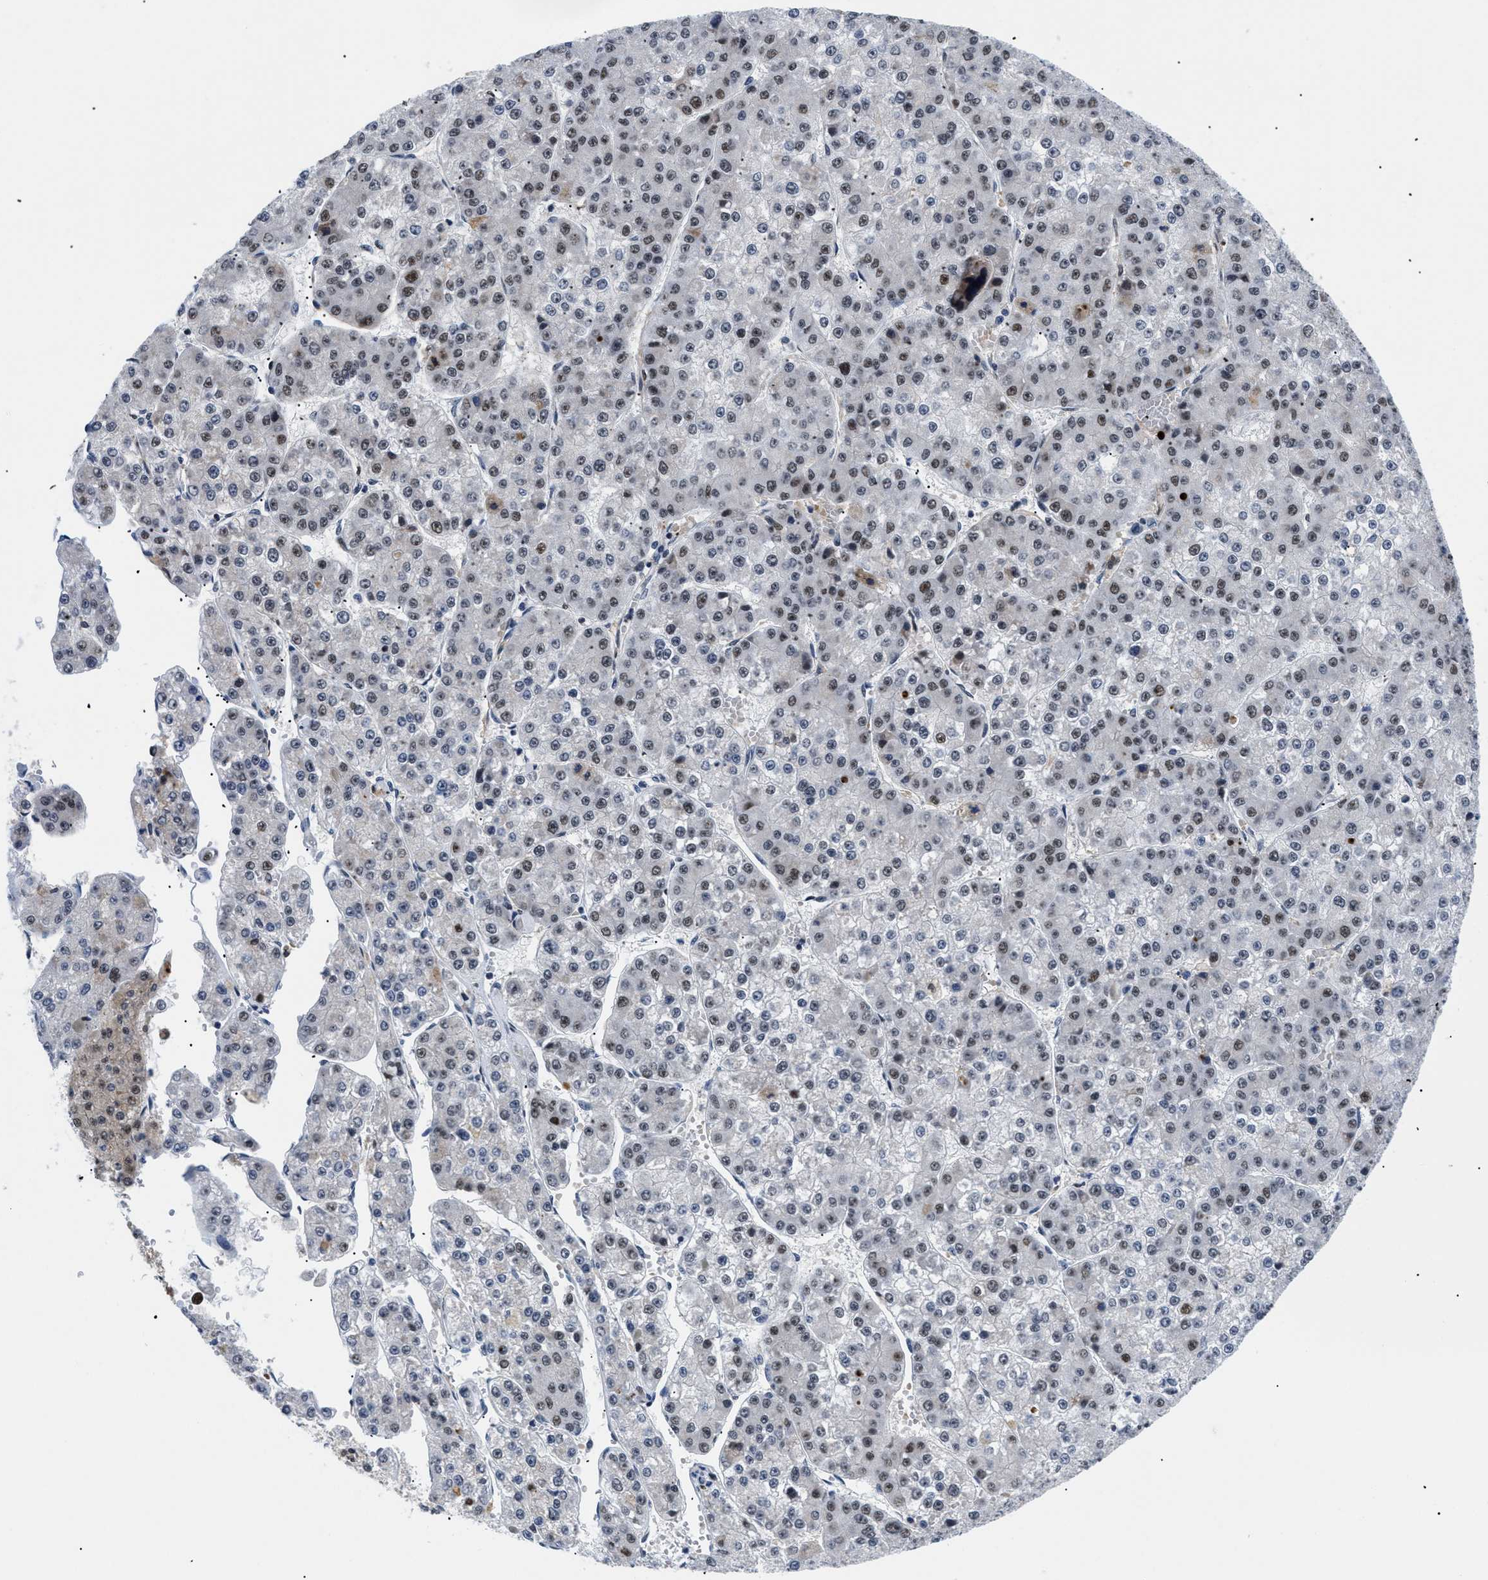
{"staining": {"intensity": "weak", "quantity": "25%-75%", "location": "nuclear"}, "tissue": "liver cancer", "cell_type": "Tumor cells", "image_type": "cancer", "snomed": [{"axis": "morphology", "description": "Carcinoma, Hepatocellular, NOS"}, {"axis": "topography", "description": "Liver"}], "caption": "Immunohistochemistry of human liver hepatocellular carcinoma shows low levels of weak nuclear staining in about 25%-75% of tumor cells.", "gene": "PITHD1", "patient": {"sex": "female", "age": 73}}